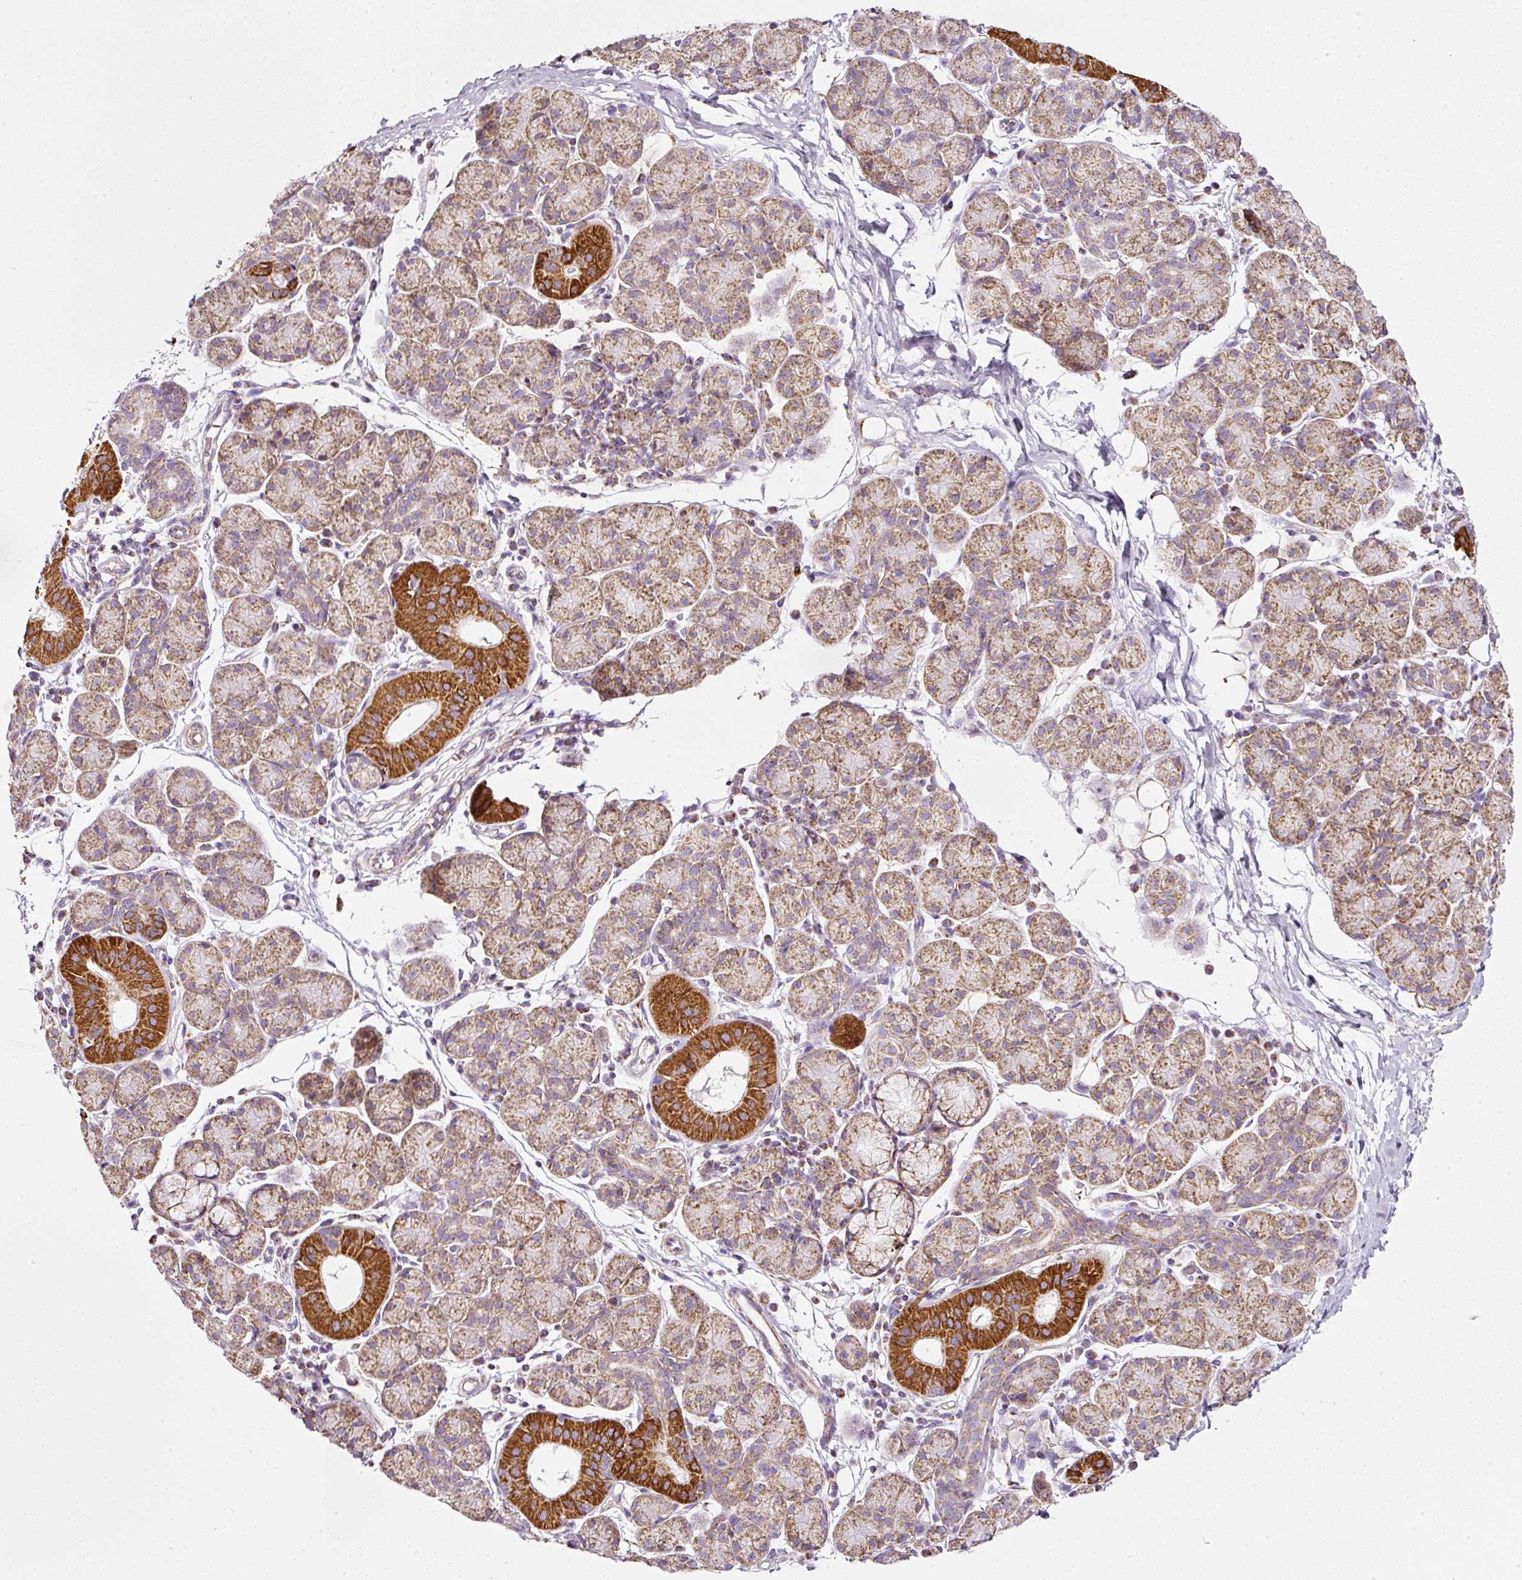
{"staining": {"intensity": "strong", "quantity": "<25%", "location": "cytoplasmic/membranous"}, "tissue": "salivary gland", "cell_type": "Glandular cells", "image_type": "normal", "snomed": [{"axis": "morphology", "description": "Normal tissue, NOS"}, {"axis": "morphology", "description": "Inflammation, NOS"}, {"axis": "topography", "description": "Lymph node"}, {"axis": "topography", "description": "Salivary gland"}], "caption": "The histopathology image exhibits immunohistochemical staining of benign salivary gland. There is strong cytoplasmic/membranous staining is identified in approximately <25% of glandular cells. (DAB (3,3'-diaminobenzidine) IHC, brown staining for protein, blue staining for nuclei).", "gene": "SDHA", "patient": {"sex": "male", "age": 3}}